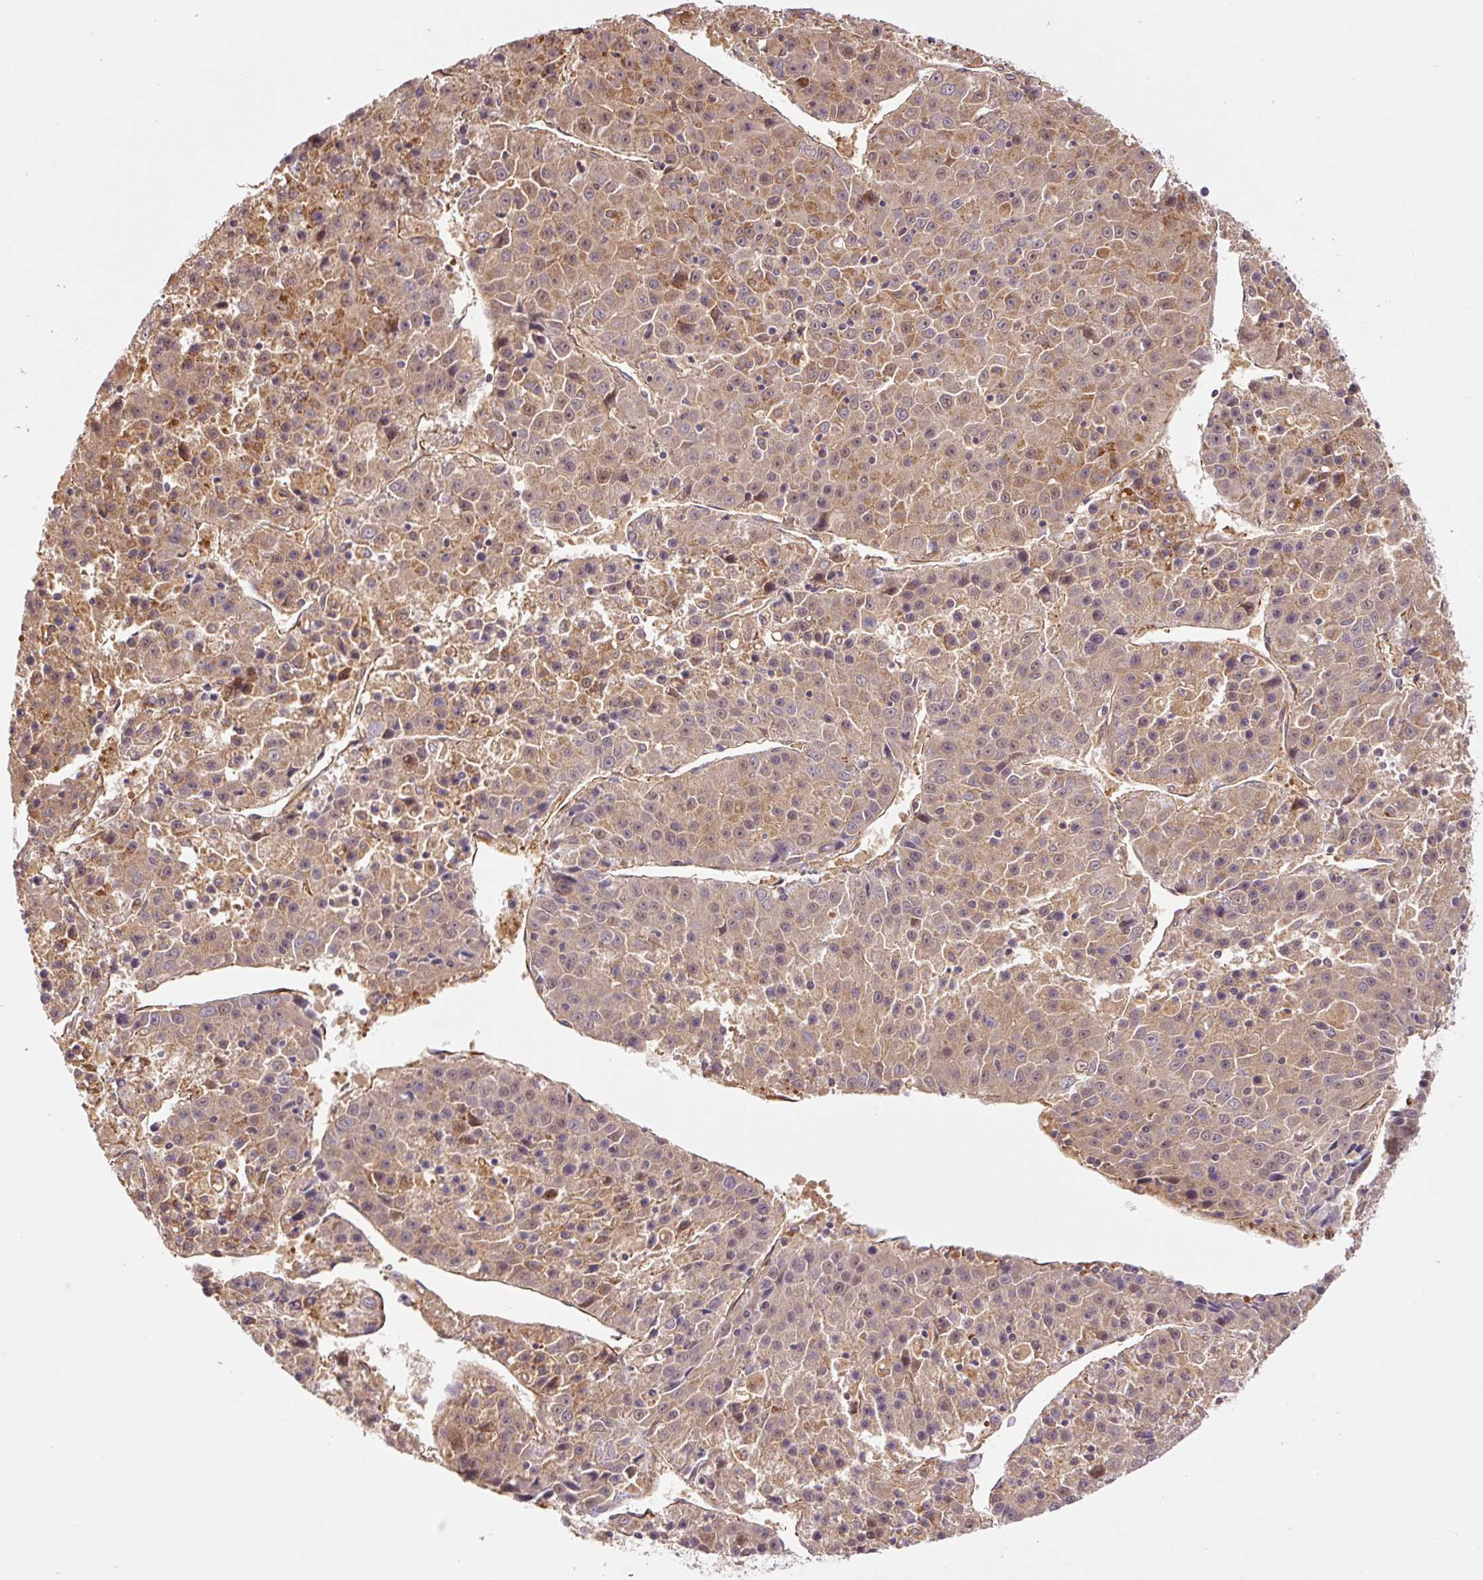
{"staining": {"intensity": "moderate", "quantity": ">75%", "location": "cytoplasmic/membranous"}, "tissue": "liver cancer", "cell_type": "Tumor cells", "image_type": "cancer", "snomed": [{"axis": "morphology", "description": "Carcinoma, Hepatocellular, NOS"}, {"axis": "topography", "description": "Liver"}], "caption": "A histopathology image of hepatocellular carcinoma (liver) stained for a protein displays moderate cytoplasmic/membranous brown staining in tumor cells.", "gene": "PCK2", "patient": {"sex": "female", "age": 53}}